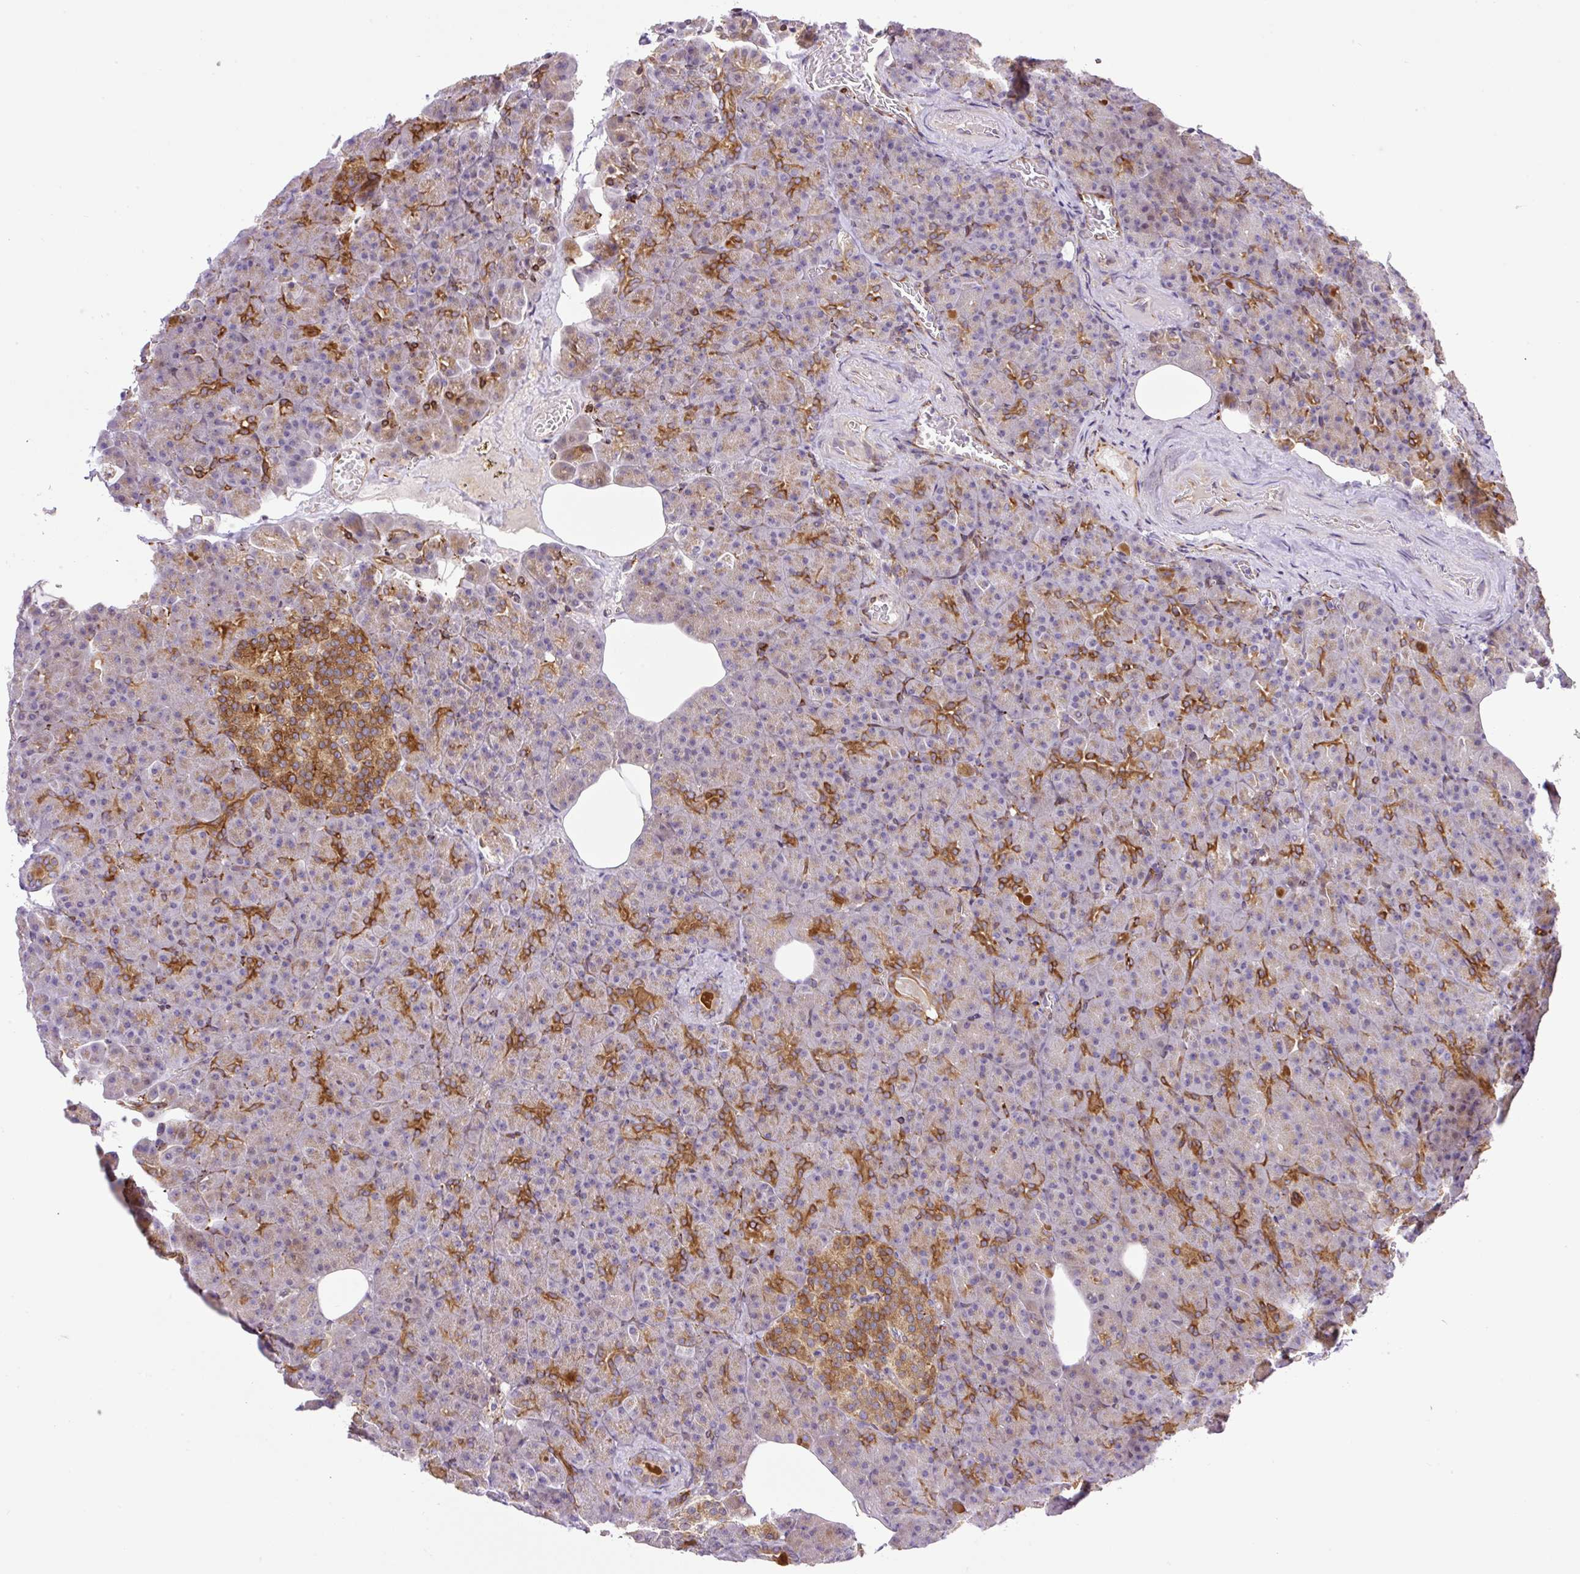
{"staining": {"intensity": "strong", "quantity": "25%-75%", "location": "cytoplasmic/membranous"}, "tissue": "pancreas", "cell_type": "Exocrine glandular cells", "image_type": "normal", "snomed": [{"axis": "morphology", "description": "Normal tissue, NOS"}, {"axis": "topography", "description": "Pancreas"}], "caption": "The photomicrograph exhibits immunohistochemical staining of unremarkable pancreas. There is strong cytoplasmic/membranous positivity is appreciated in approximately 25%-75% of exocrine glandular cells.", "gene": "RAB30", "patient": {"sex": "female", "age": 74}}